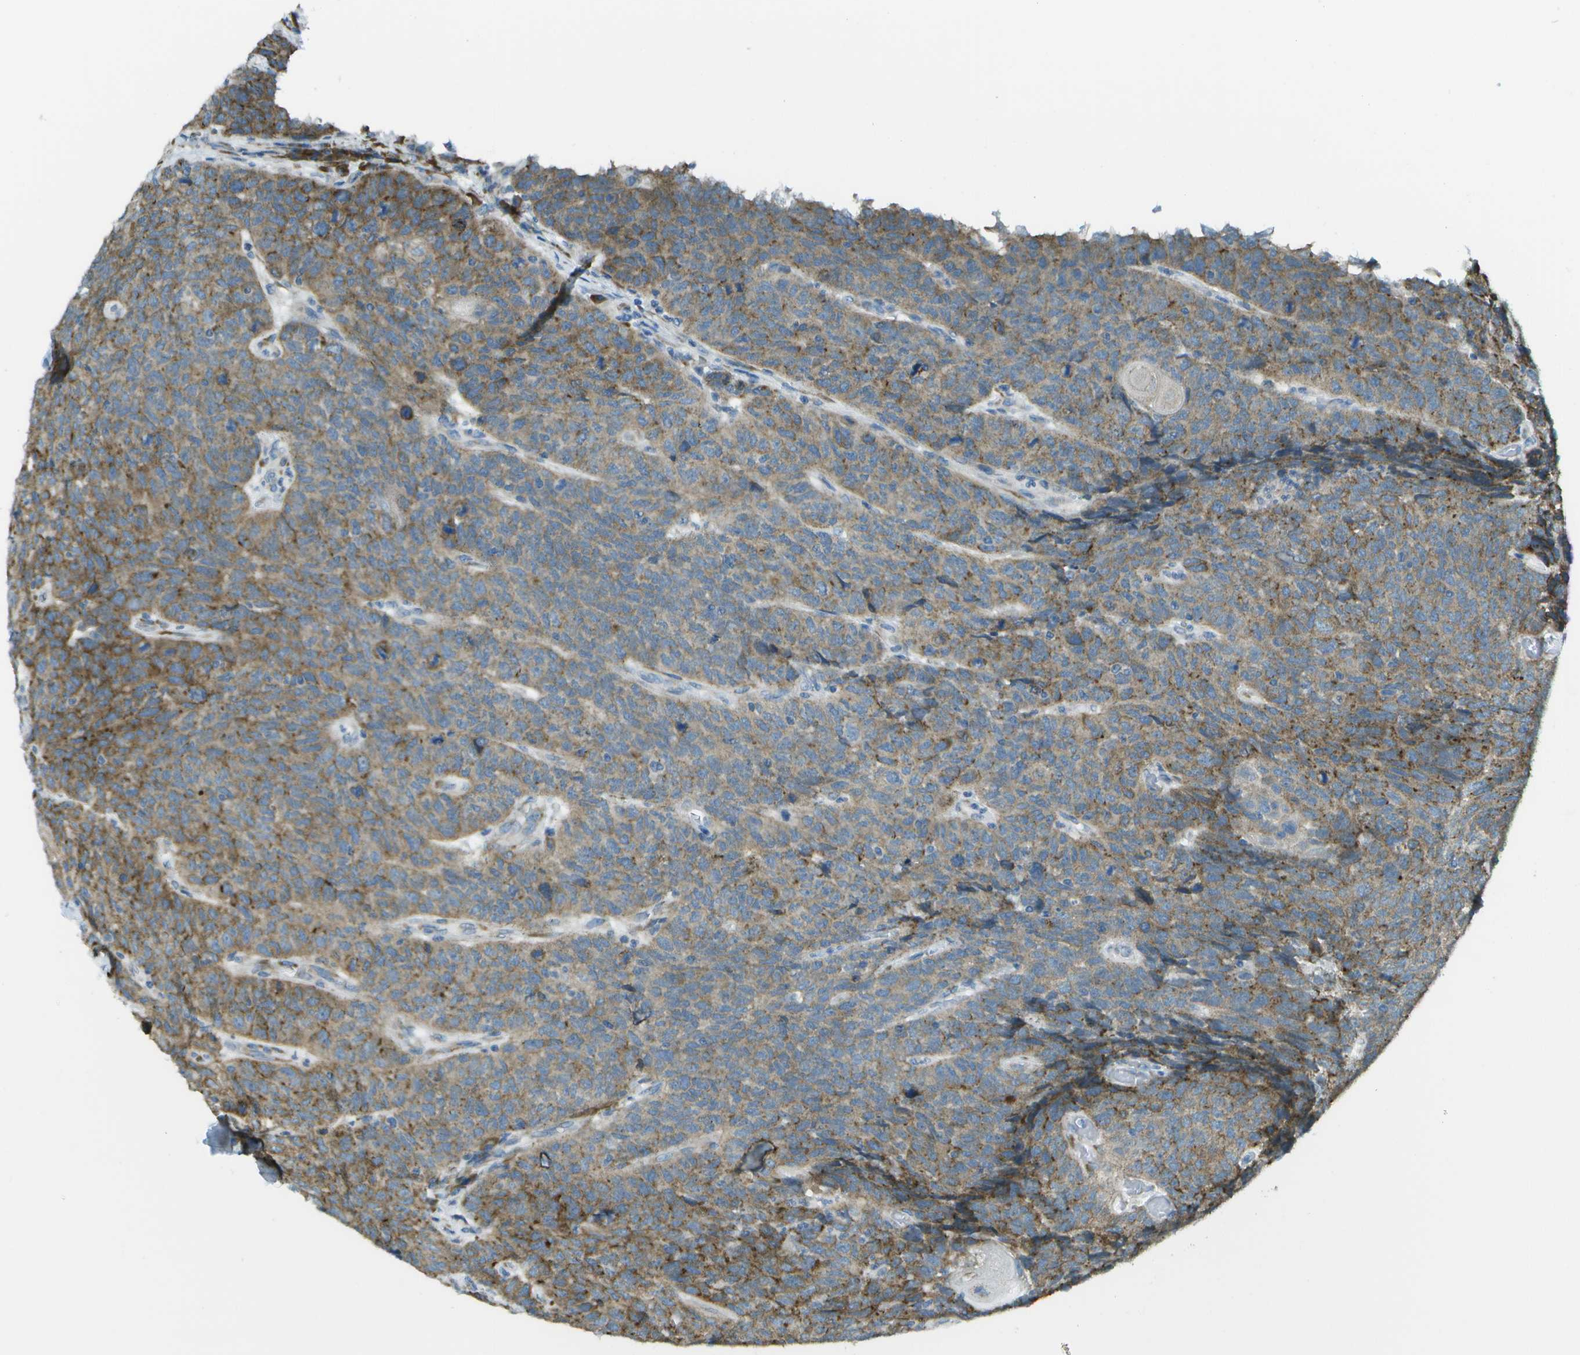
{"staining": {"intensity": "moderate", "quantity": ">75%", "location": "cytoplasmic/membranous"}, "tissue": "head and neck cancer", "cell_type": "Tumor cells", "image_type": "cancer", "snomed": [{"axis": "morphology", "description": "Squamous cell carcinoma, NOS"}, {"axis": "topography", "description": "Head-Neck"}], "caption": "Immunohistochemical staining of head and neck cancer (squamous cell carcinoma) reveals medium levels of moderate cytoplasmic/membranous protein positivity in approximately >75% of tumor cells.", "gene": "KCTD3", "patient": {"sex": "male", "age": 66}}